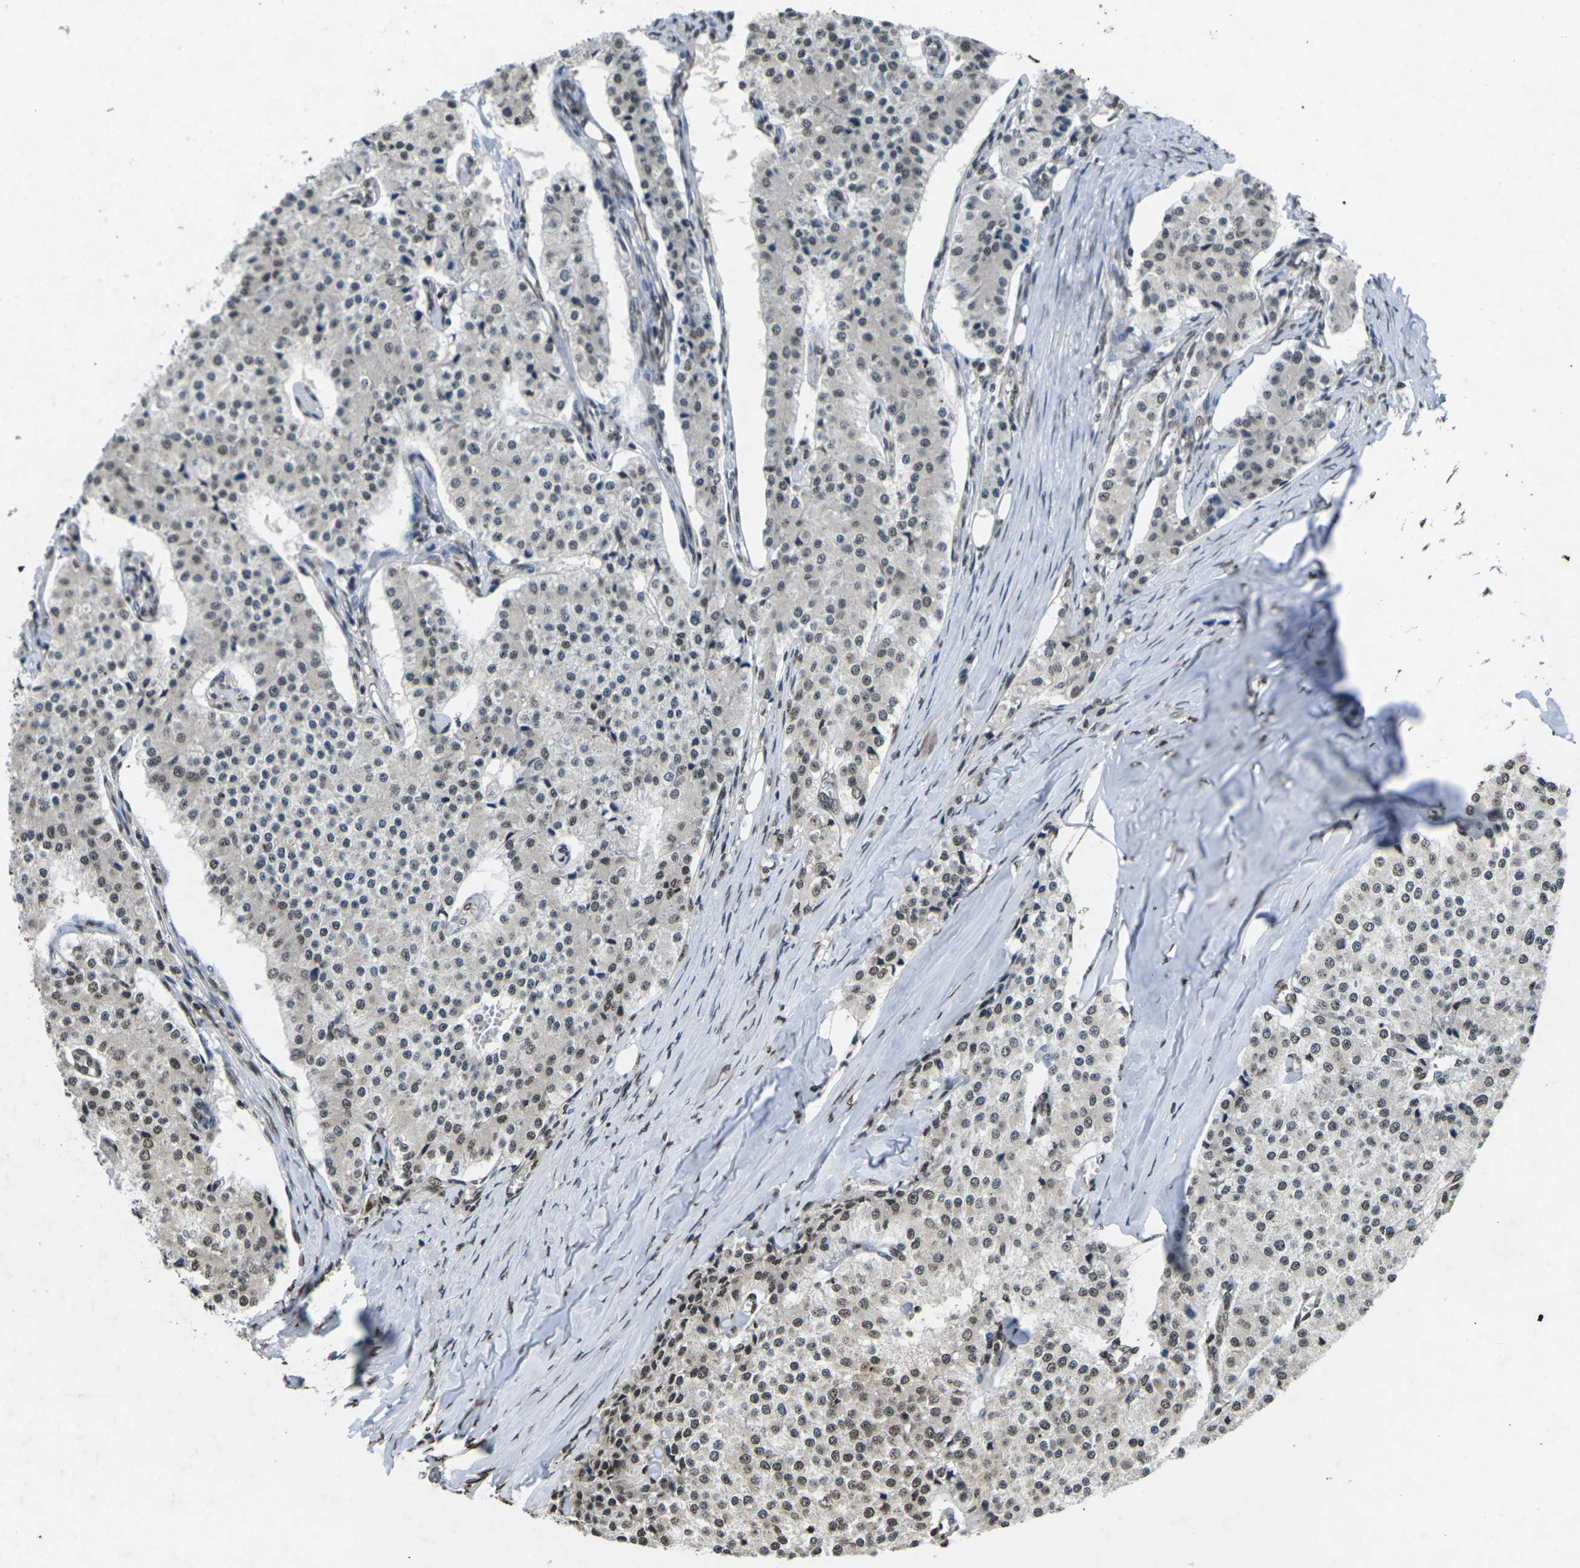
{"staining": {"intensity": "moderate", "quantity": "25%-75%", "location": "nuclear"}, "tissue": "carcinoid", "cell_type": "Tumor cells", "image_type": "cancer", "snomed": [{"axis": "morphology", "description": "Carcinoid, malignant, NOS"}, {"axis": "topography", "description": "Colon"}], "caption": "Immunohistochemistry (IHC) staining of carcinoid (malignant), which displays medium levels of moderate nuclear staining in approximately 25%-75% of tumor cells indicating moderate nuclear protein staining. The staining was performed using DAB (3,3'-diaminobenzidine) (brown) for protein detection and nuclei were counterstained in hematoxylin (blue).", "gene": "EMSY", "patient": {"sex": "female", "age": 52}}